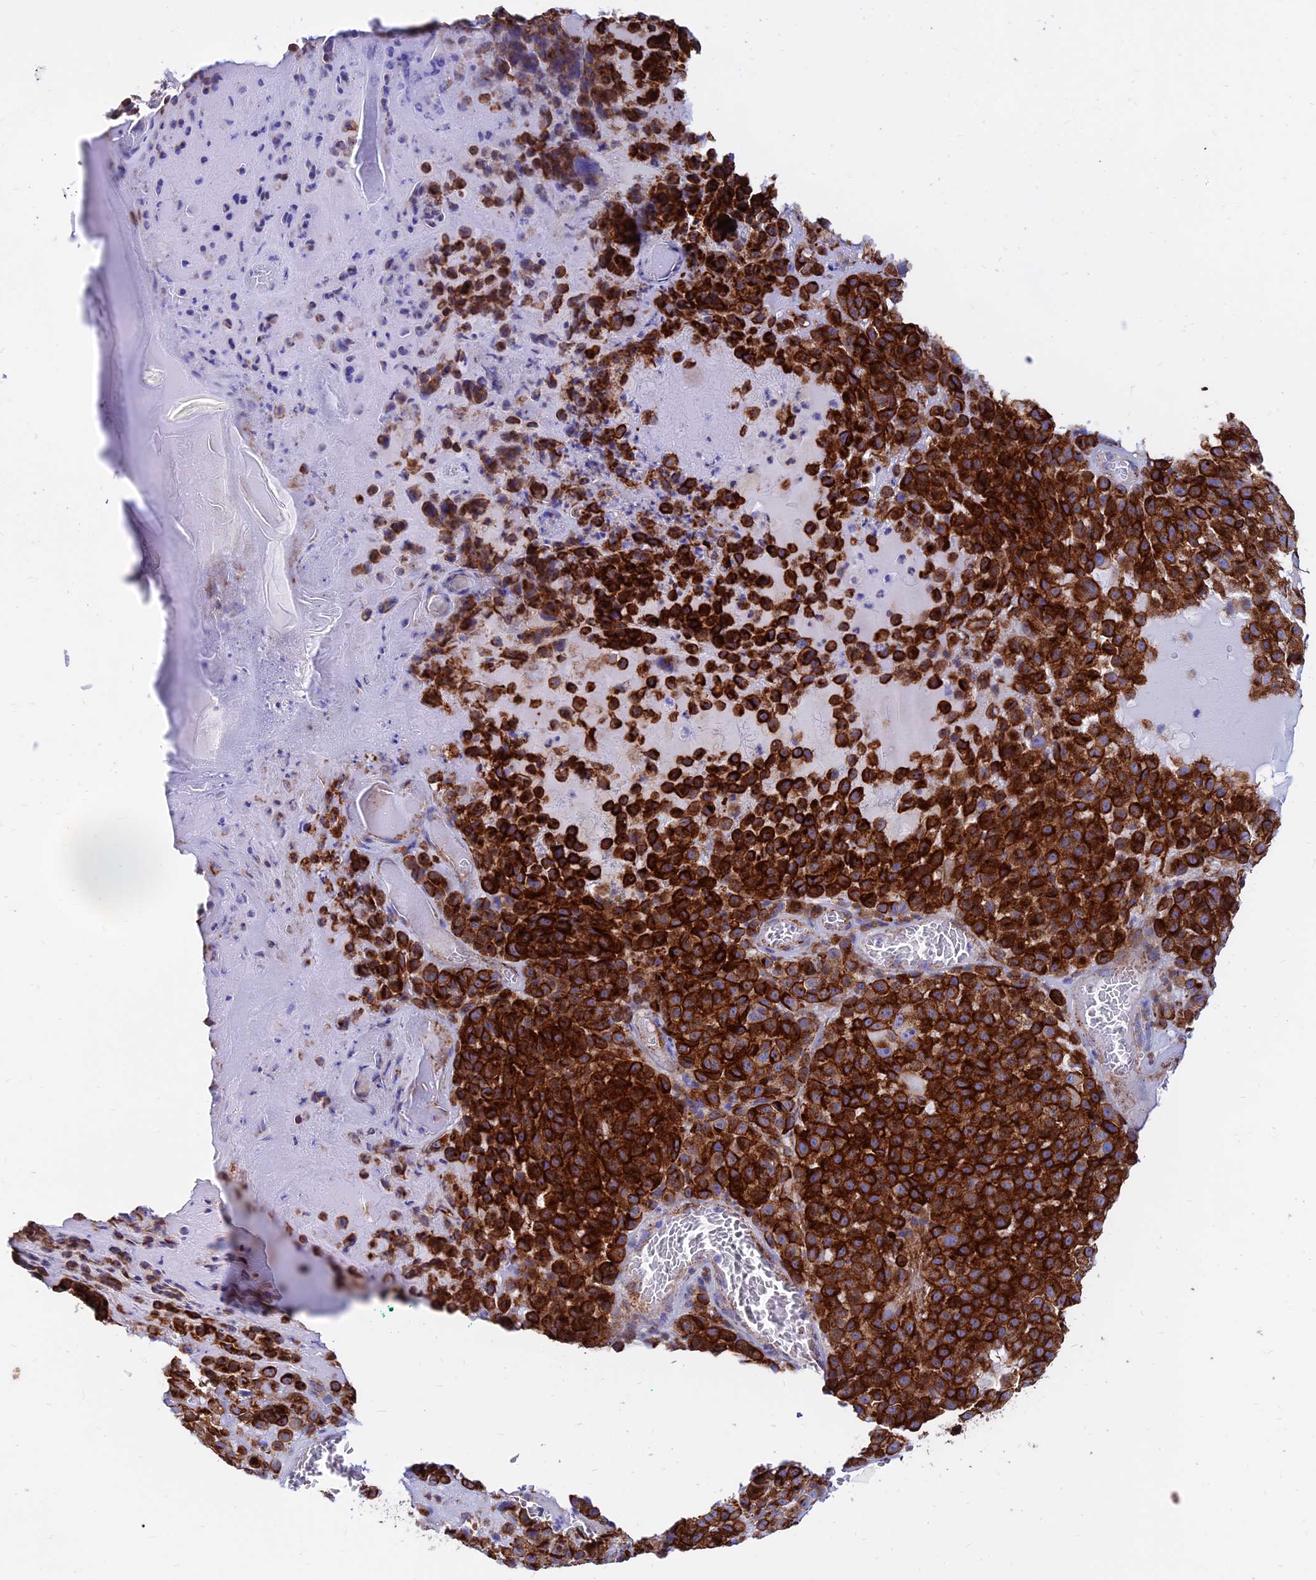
{"staining": {"intensity": "strong", "quantity": ">75%", "location": "cytoplasmic/membranous"}, "tissue": "melanoma", "cell_type": "Tumor cells", "image_type": "cancer", "snomed": [{"axis": "morphology", "description": "Malignant melanoma, NOS"}, {"axis": "topography", "description": "Skin"}], "caption": "IHC micrograph of malignant melanoma stained for a protein (brown), which demonstrates high levels of strong cytoplasmic/membranous positivity in about >75% of tumor cells.", "gene": "SPNS1", "patient": {"sex": "female", "age": 94}}